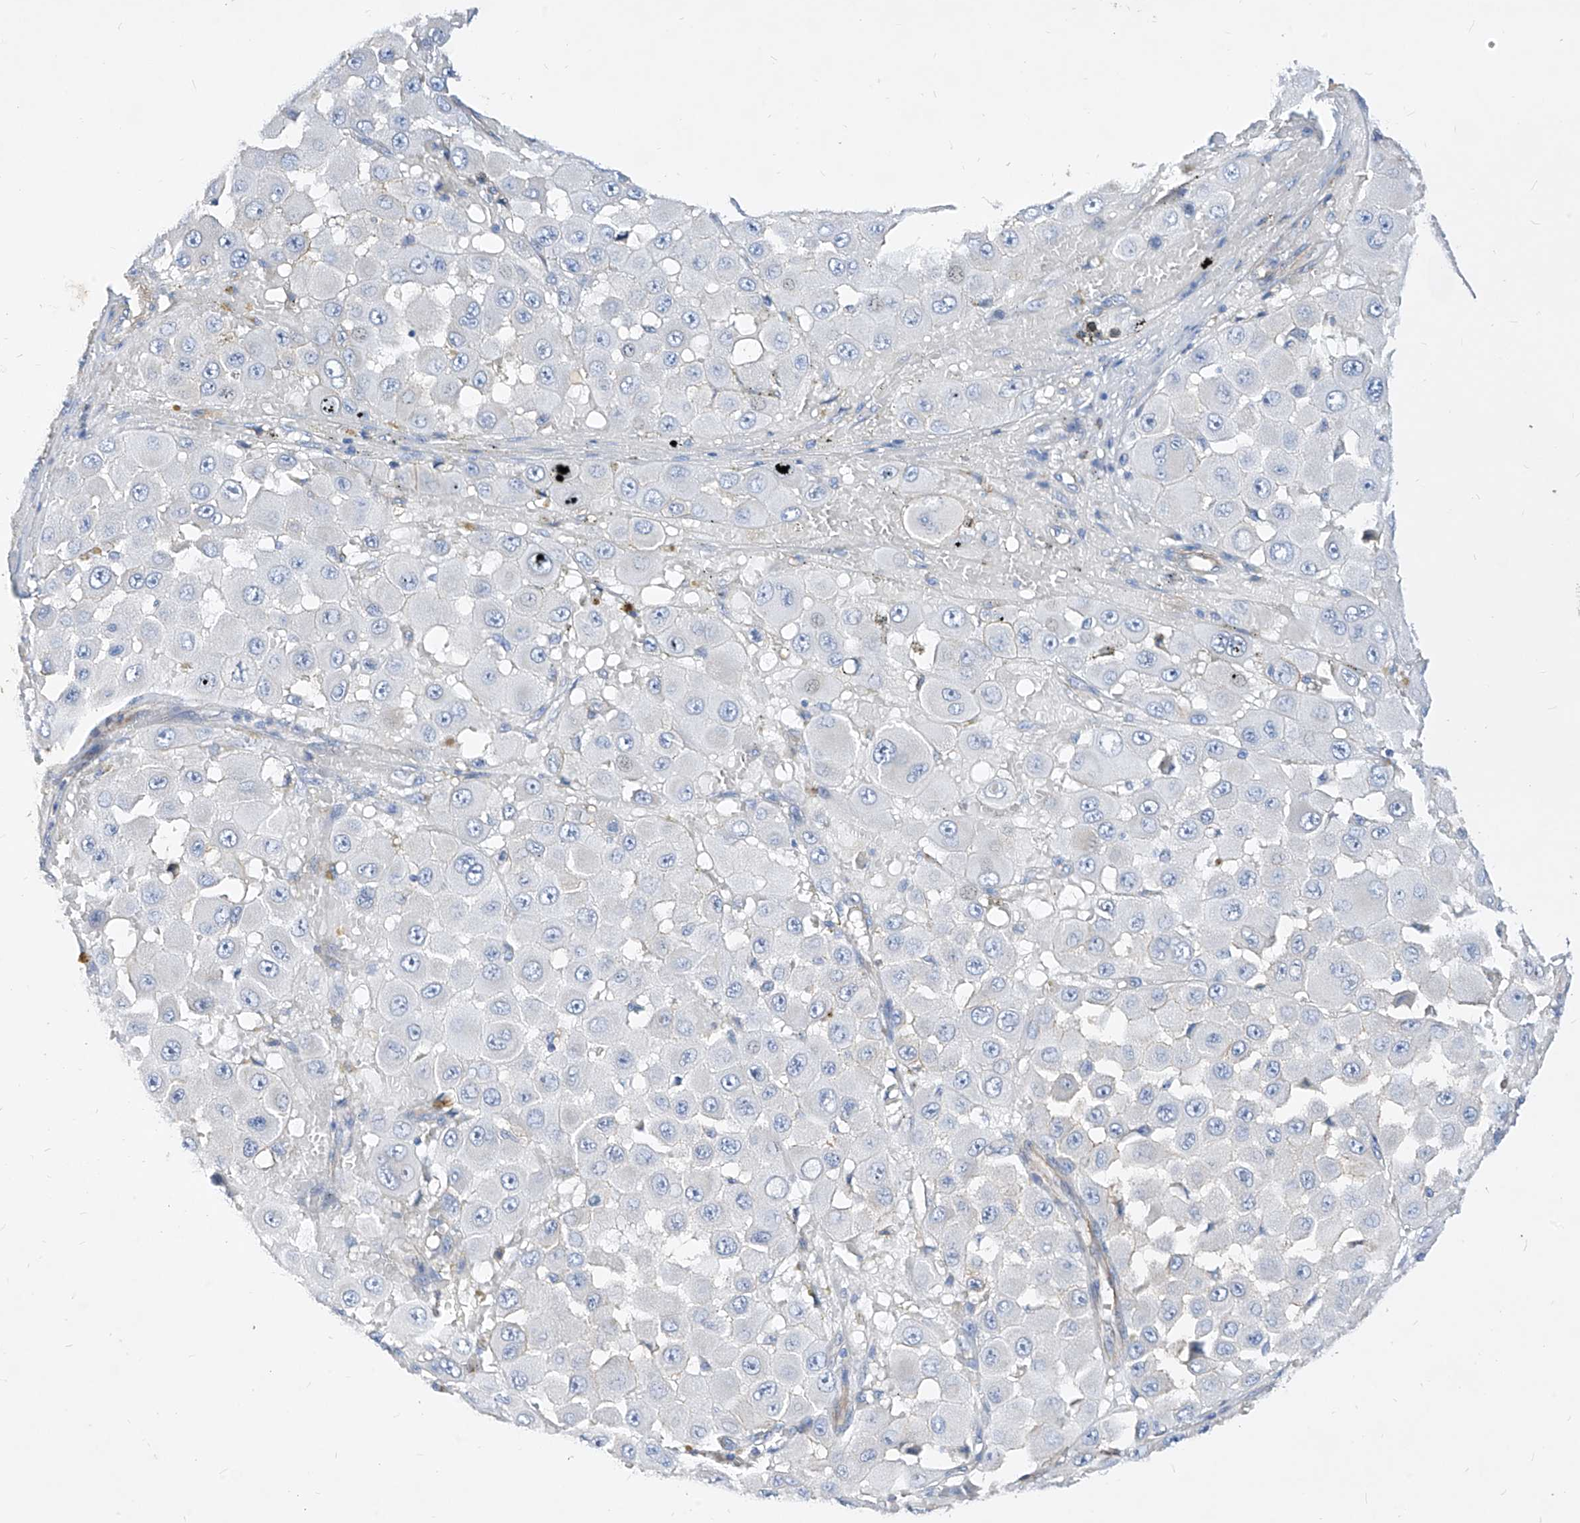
{"staining": {"intensity": "negative", "quantity": "none", "location": "none"}, "tissue": "melanoma", "cell_type": "Tumor cells", "image_type": "cancer", "snomed": [{"axis": "morphology", "description": "Malignant melanoma, NOS"}, {"axis": "topography", "description": "Skin"}], "caption": "Protein analysis of melanoma reveals no significant expression in tumor cells.", "gene": "SCGB2A1", "patient": {"sex": "female", "age": 81}}